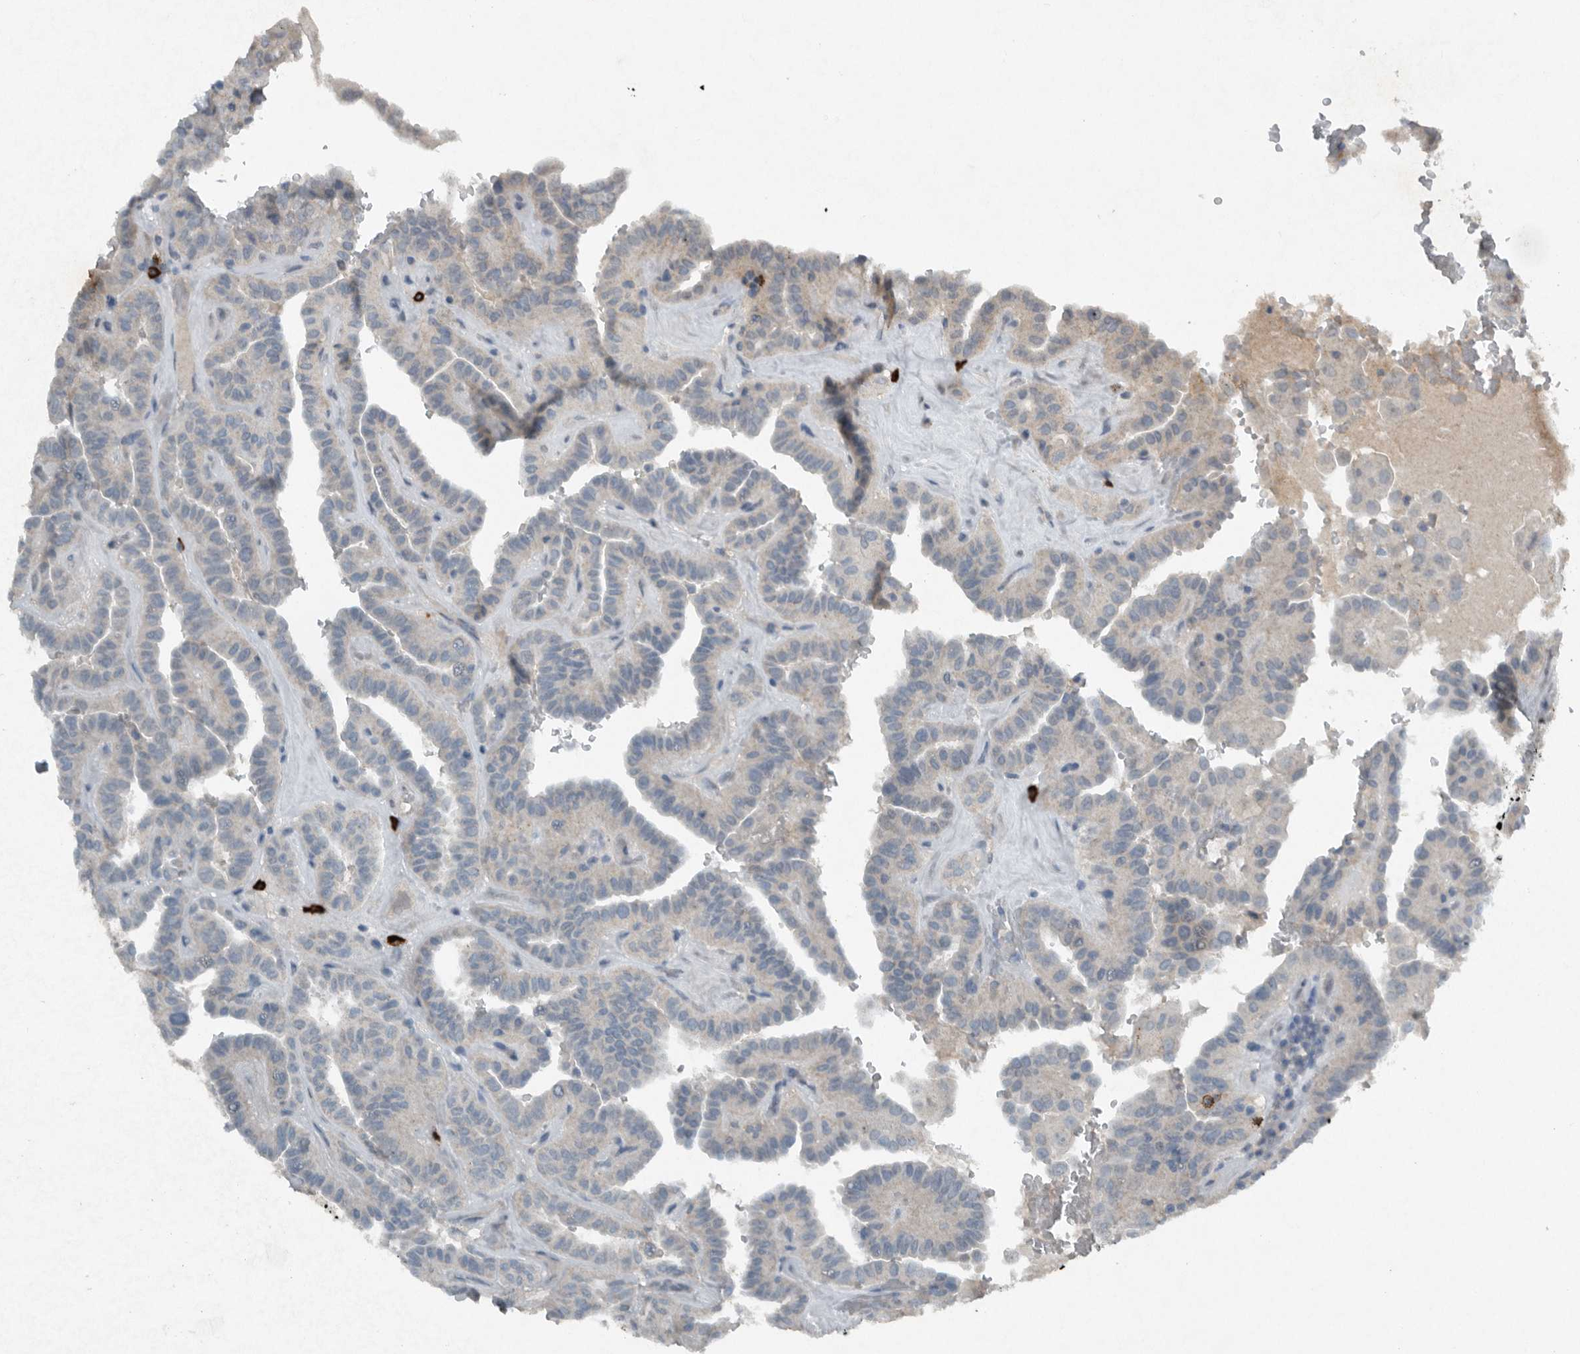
{"staining": {"intensity": "negative", "quantity": "none", "location": "none"}, "tissue": "thyroid cancer", "cell_type": "Tumor cells", "image_type": "cancer", "snomed": [{"axis": "morphology", "description": "Papillary adenocarcinoma, NOS"}, {"axis": "topography", "description": "Thyroid gland"}], "caption": "This is a micrograph of immunohistochemistry (IHC) staining of papillary adenocarcinoma (thyroid), which shows no expression in tumor cells.", "gene": "IL20", "patient": {"sex": "male", "age": 77}}